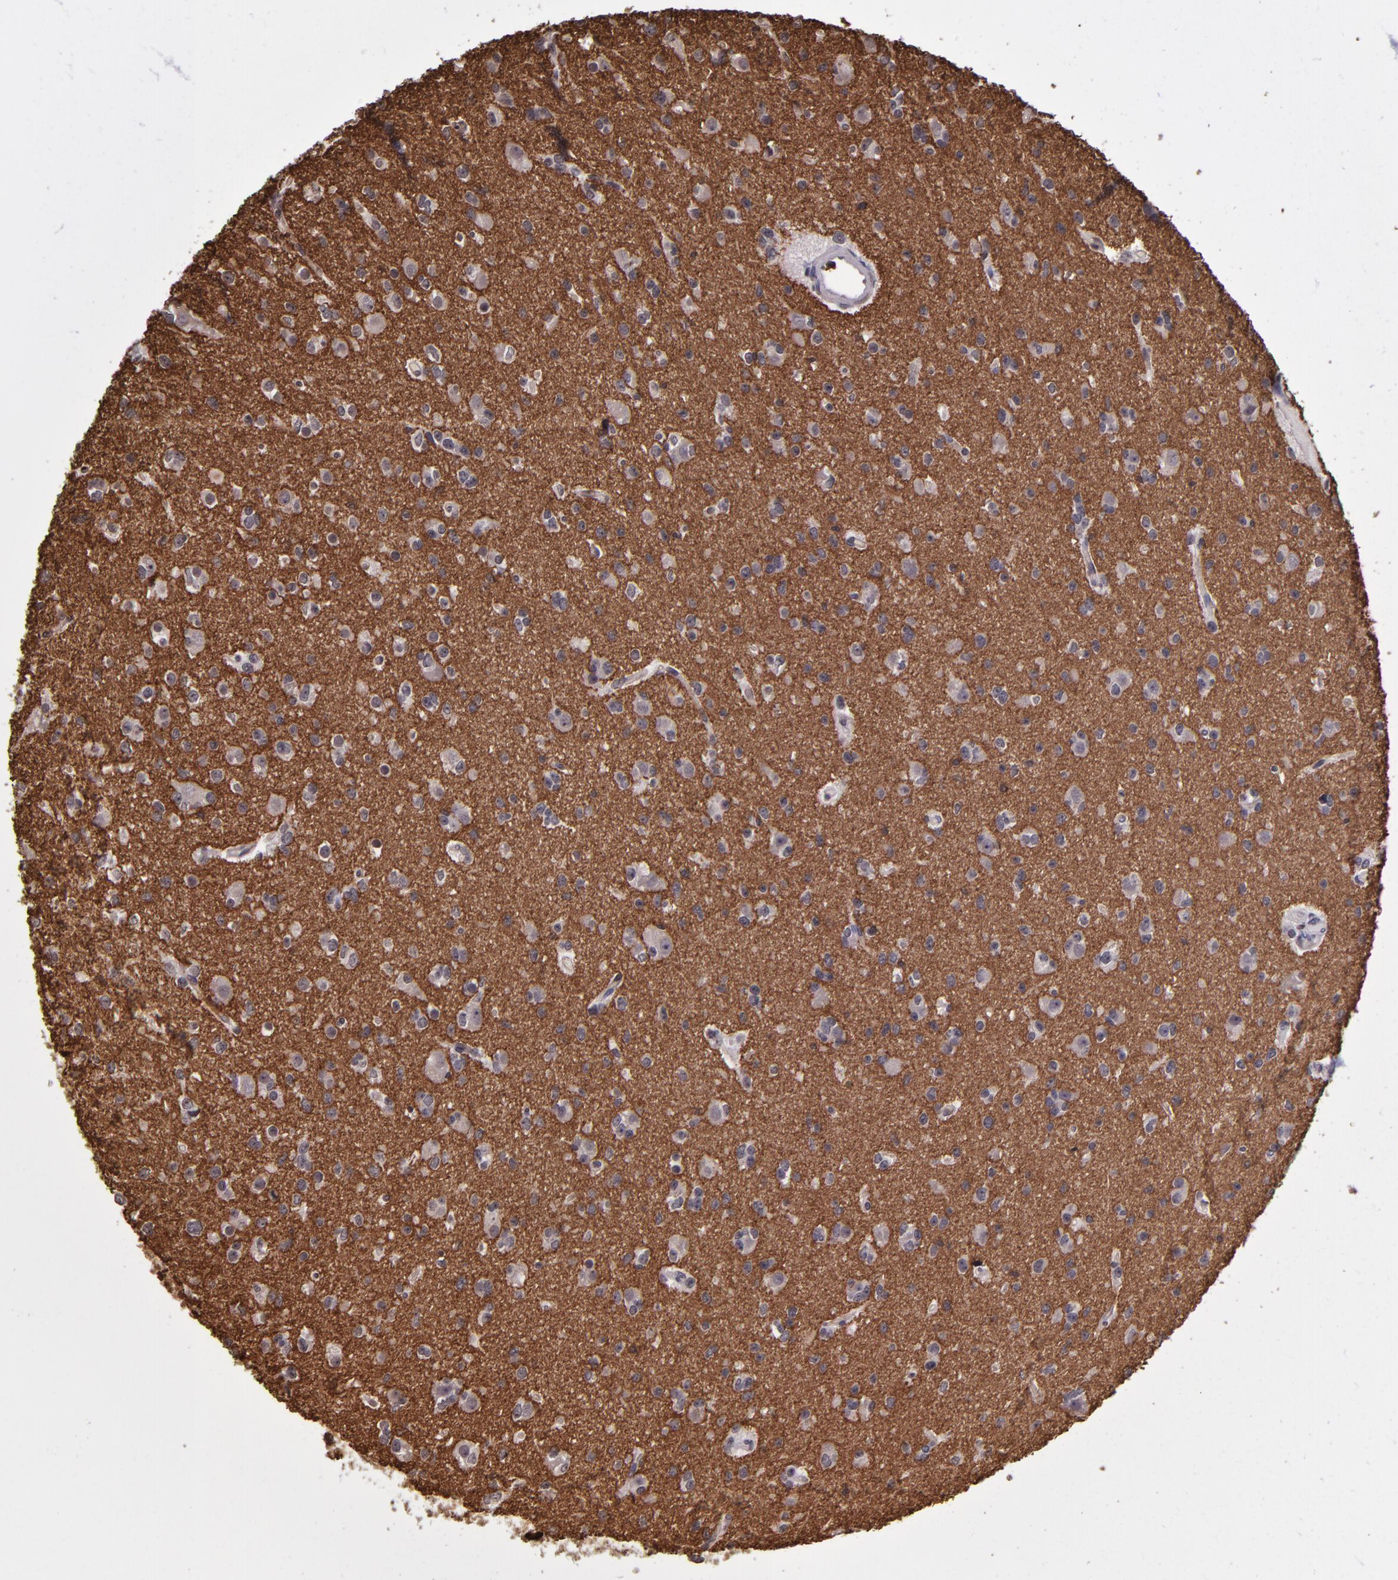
{"staining": {"intensity": "negative", "quantity": "none", "location": "none"}, "tissue": "glioma", "cell_type": "Tumor cells", "image_type": "cancer", "snomed": [{"axis": "morphology", "description": "Glioma, malignant, Low grade"}, {"axis": "topography", "description": "Brain"}], "caption": "DAB (3,3'-diaminobenzidine) immunohistochemical staining of malignant low-grade glioma demonstrates no significant staining in tumor cells.", "gene": "SLC2A3", "patient": {"sex": "male", "age": 42}}